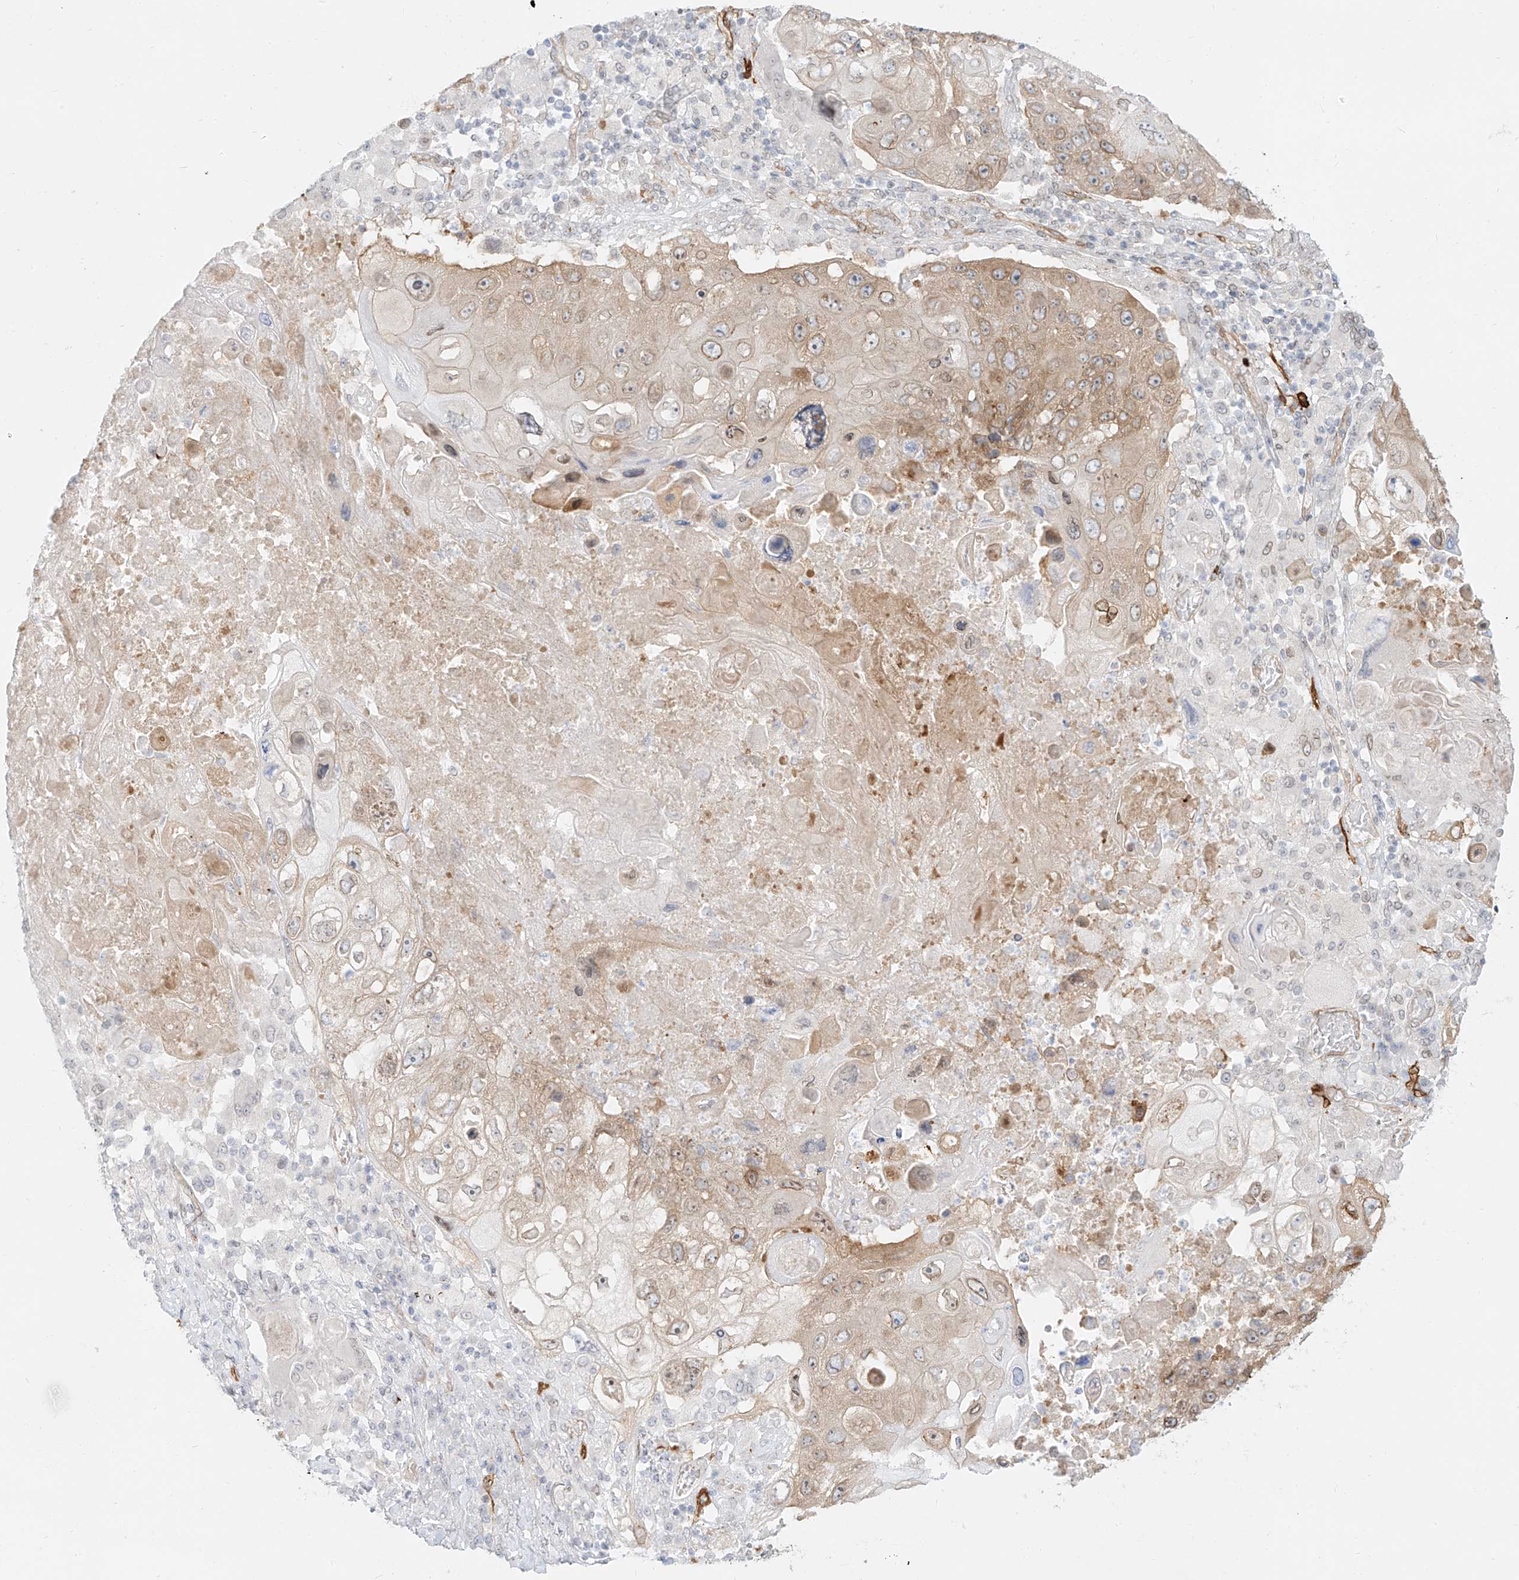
{"staining": {"intensity": "moderate", "quantity": "<25%", "location": "cytoplasmic/membranous"}, "tissue": "lung cancer", "cell_type": "Tumor cells", "image_type": "cancer", "snomed": [{"axis": "morphology", "description": "Squamous cell carcinoma, NOS"}, {"axis": "topography", "description": "Lung"}], "caption": "A histopathology image showing moderate cytoplasmic/membranous expression in about <25% of tumor cells in lung squamous cell carcinoma, as visualized by brown immunohistochemical staining.", "gene": "NHSL1", "patient": {"sex": "male", "age": 61}}